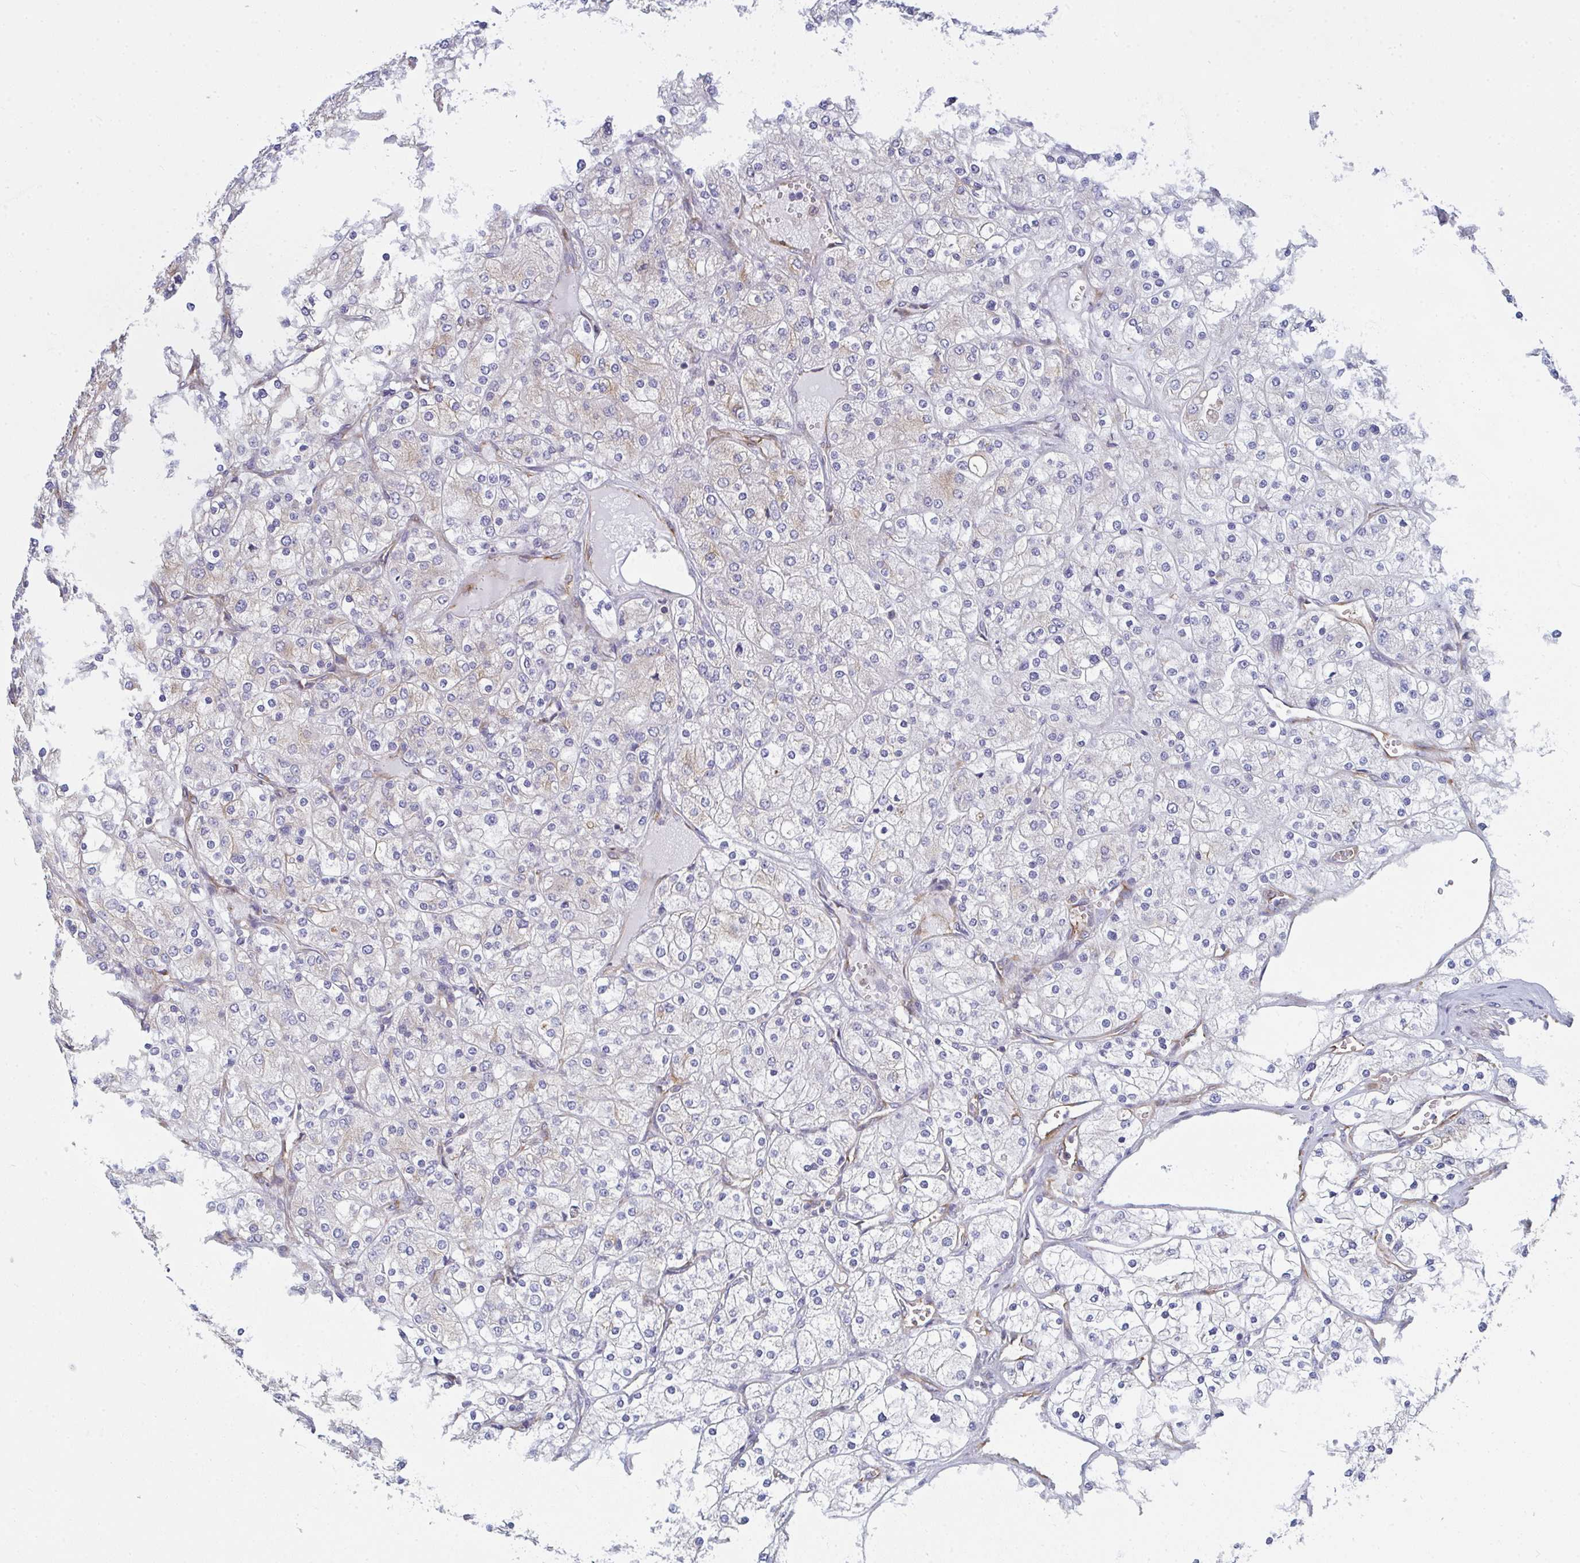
{"staining": {"intensity": "negative", "quantity": "none", "location": "none"}, "tissue": "renal cancer", "cell_type": "Tumor cells", "image_type": "cancer", "snomed": [{"axis": "morphology", "description": "Adenocarcinoma, NOS"}, {"axis": "topography", "description": "Kidney"}], "caption": "Immunohistochemistry image of adenocarcinoma (renal) stained for a protein (brown), which reveals no expression in tumor cells. (Brightfield microscopy of DAB immunohistochemistry at high magnification).", "gene": "DYNC1I2", "patient": {"sex": "male", "age": 80}}